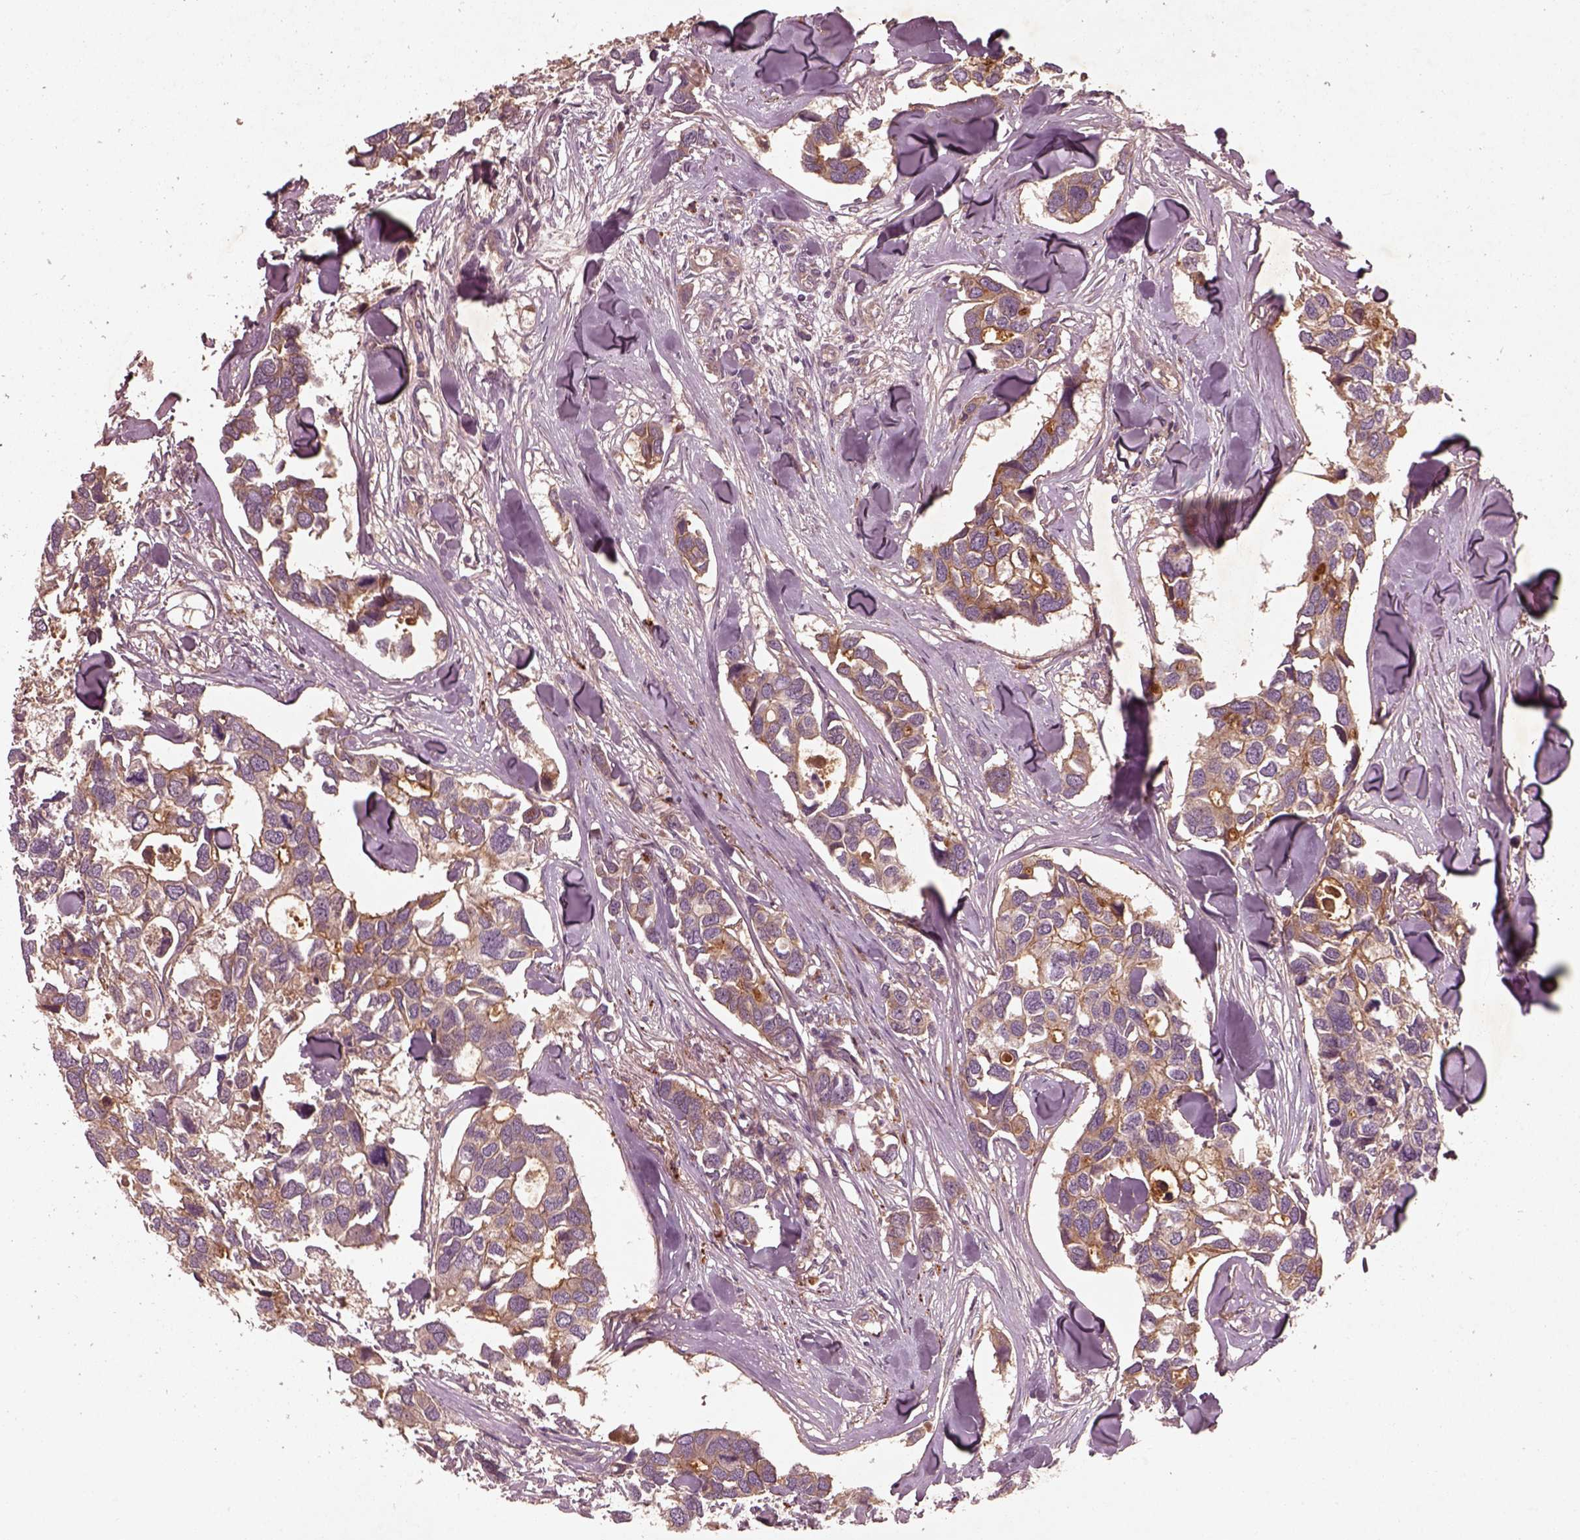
{"staining": {"intensity": "moderate", "quantity": ">75%", "location": "cytoplasmic/membranous"}, "tissue": "breast cancer", "cell_type": "Tumor cells", "image_type": "cancer", "snomed": [{"axis": "morphology", "description": "Duct carcinoma"}, {"axis": "topography", "description": "Breast"}], "caption": "The histopathology image displays a brown stain indicating the presence of a protein in the cytoplasmic/membranous of tumor cells in intraductal carcinoma (breast).", "gene": "FAM234A", "patient": {"sex": "female", "age": 83}}